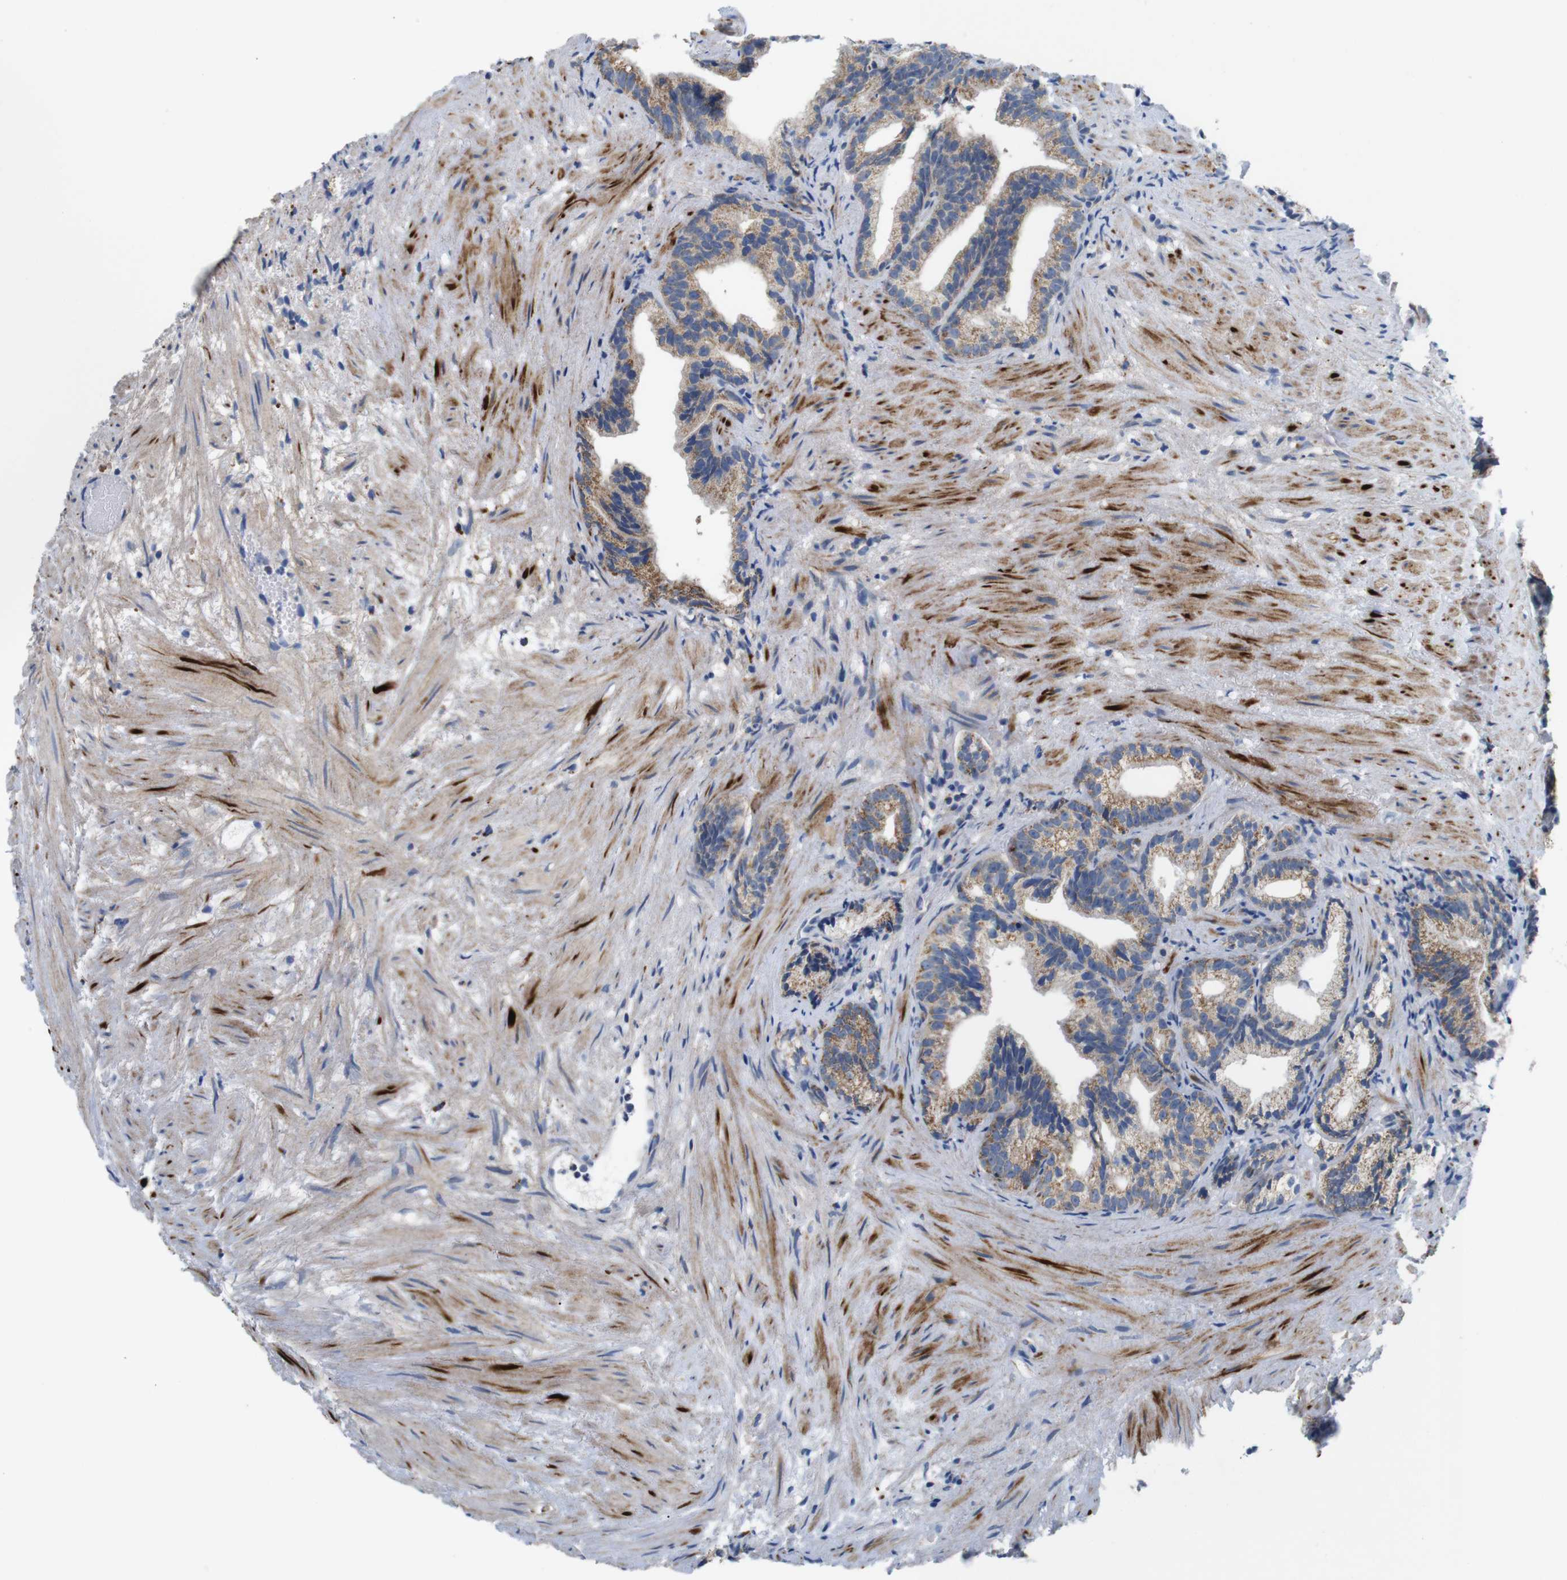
{"staining": {"intensity": "moderate", "quantity": ">75%", "location": "cytoplasmic/membranous"}, "tissue": "prostate cancer", "cell_type": "Tumor cells", "image_type": "cancer", "snomed": [{"axis": "morphology", "description": "Adenocarcinoma, Low grade"}, {"axis": "topography", "description": "Prostate"}], "caption": "Immunohistochemical staining of low-grade adenocarcinoma (prostate) demonstrates medium levels of moderate cytoplasmic/membranous protein positivity in about >75% of tumor cells. (DAB (3,3'-diaminobenzidine) IHC with brightfield microscopy, high magnification).", "gene": "F2RL1", "patient": {"sex": "male", "age": 89}}